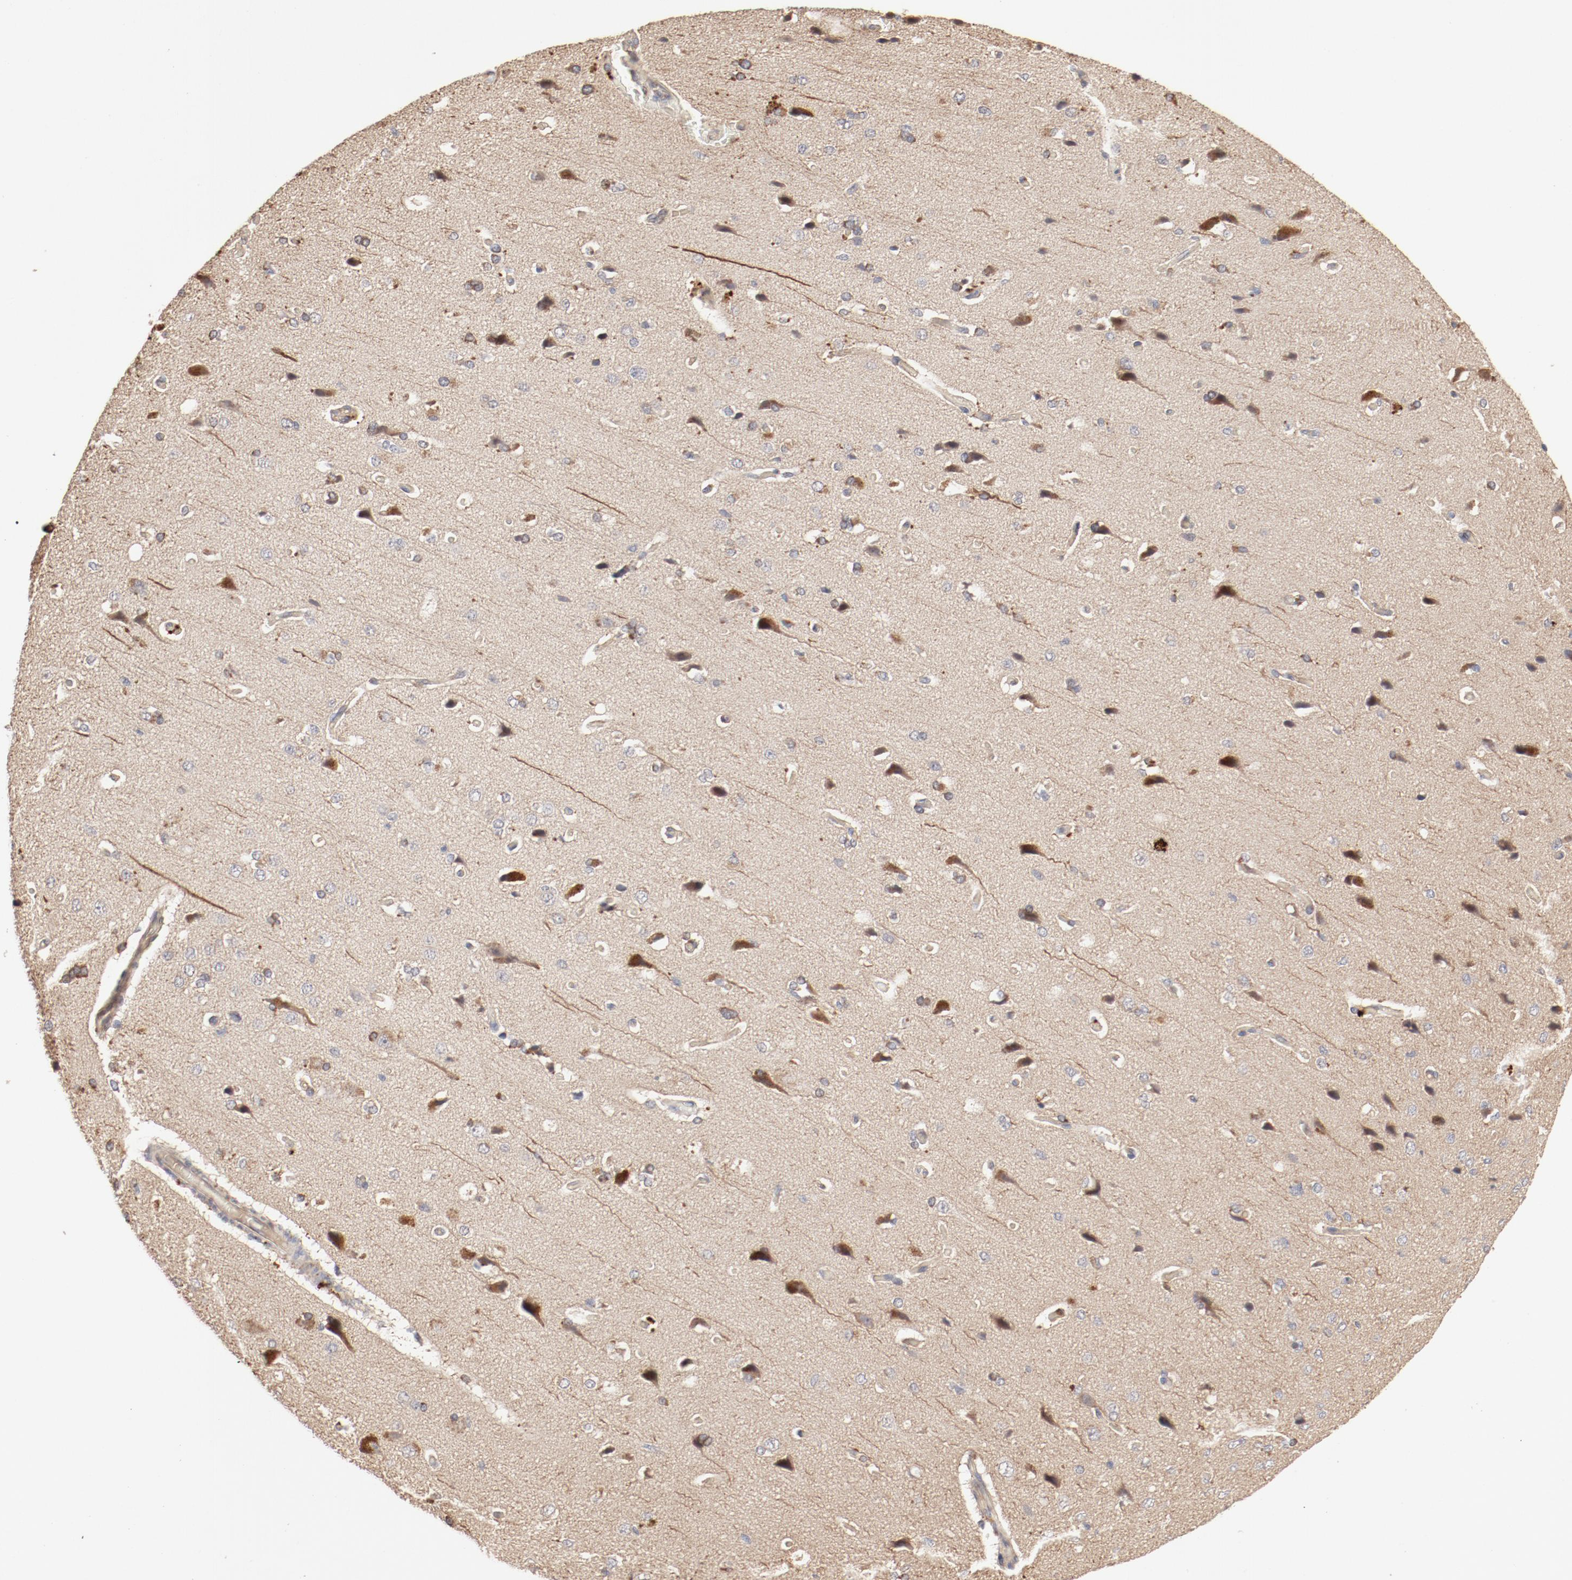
{"staining": {"intensity": "weak", "quantity": ">75%", "location": "cytoplasmic/membranous"}, "tissue": "cerebral cortex", "cell_type": "Endothelial cells", "image_type": "normal", "snomed": [{"axis": "morphology", "description": "Normal tissue, NOS"}, {"axis": "topography", "description": "Cerebral cortex"}], "caption": "Protein staining of normal cerebral cortex exhibits weak cytoplasmic/membranous expression in approximately >75% of endothelial cells. (brown staining indicates protein expression, while blue staining denotes nuclei).", "gene": "IL3RA", "patient": {"sex": "male", "age": 62}}